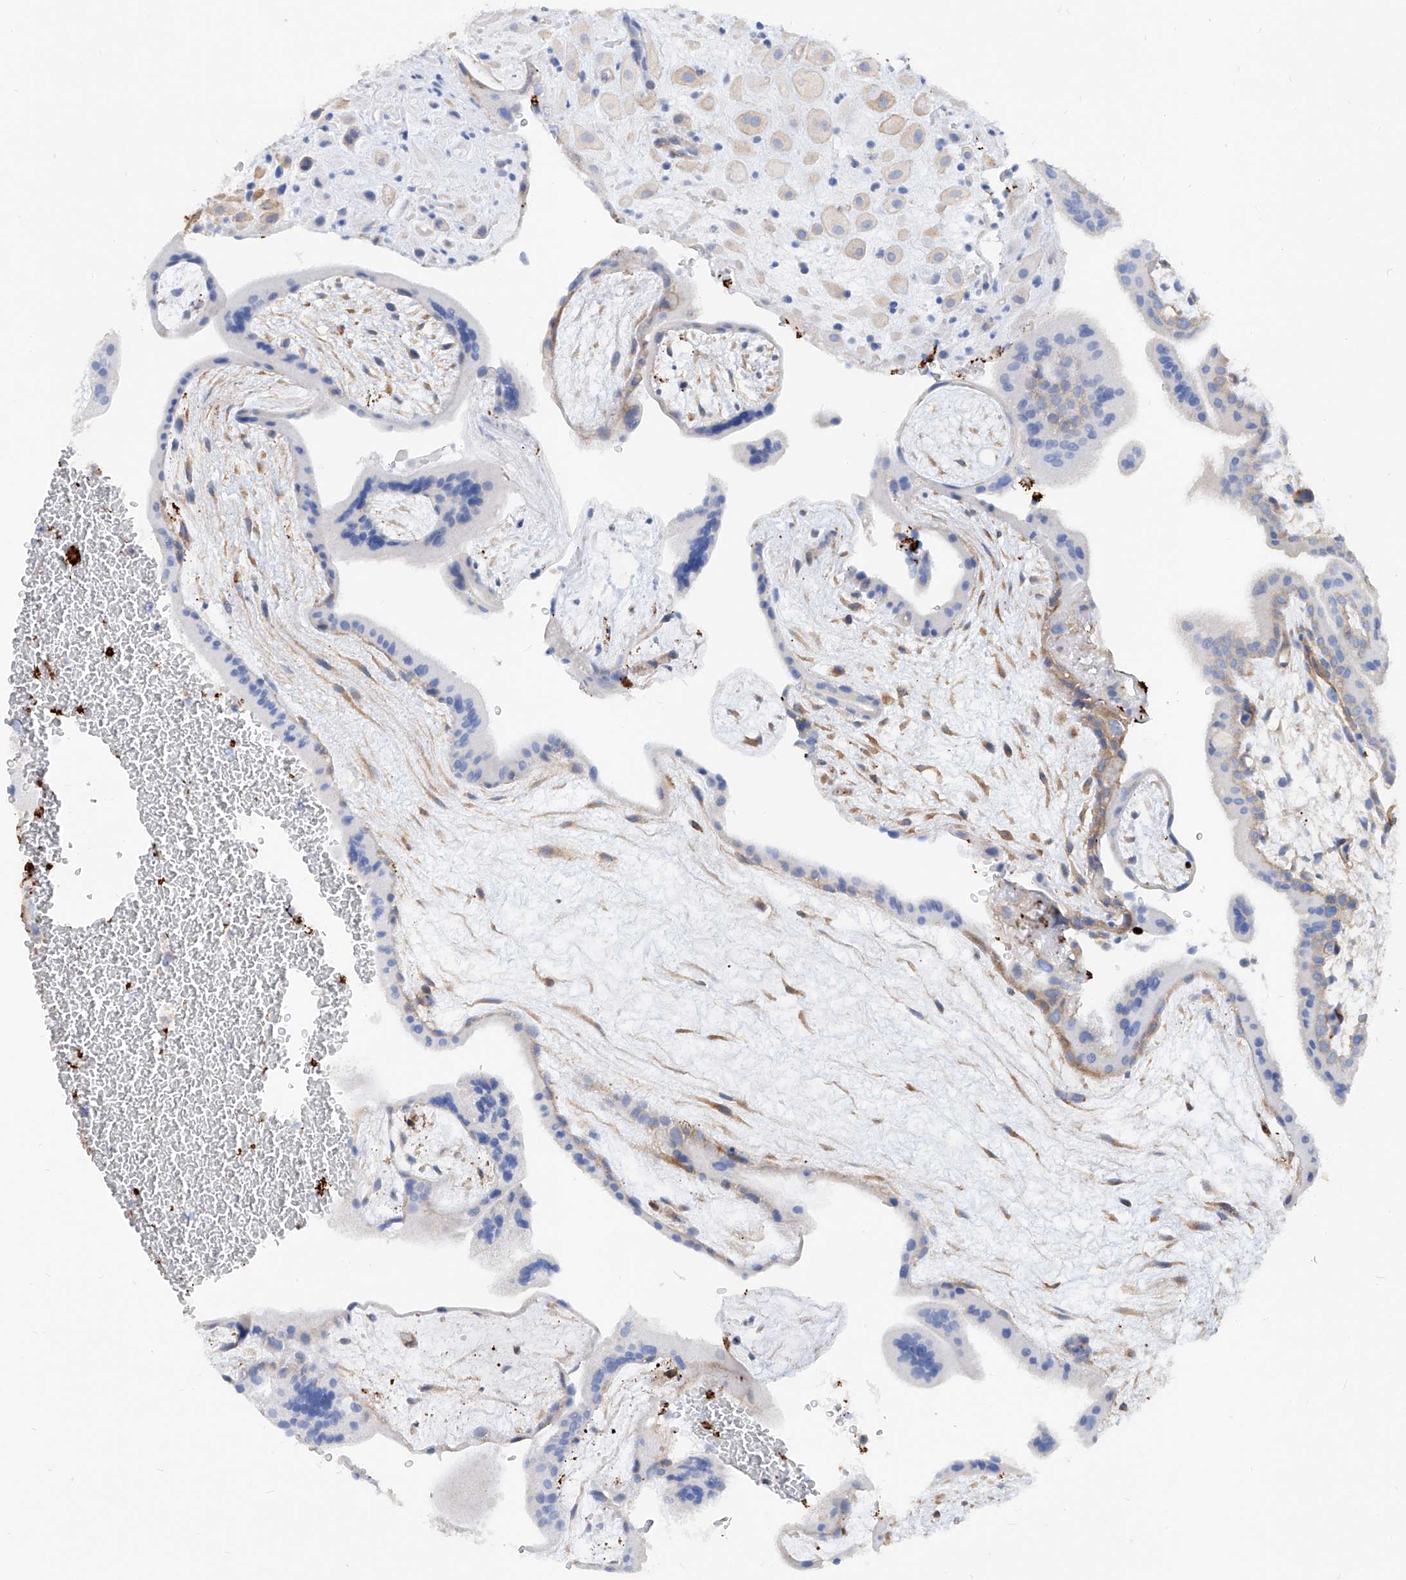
{"staining": {"intensity": "moderate", "quantity": "<25%", "location": "cytoplasmic/membranous"}, "tissue": "placenta", "cell_type": "Decidual cells", "image_type": "normal", "snomed": [{"axis": "morphology", "description": "Normal tissue, NOS"}, {"axis": "topography", "description": "Placenta"}], "caption": "A histopathology image showing moderate cytoplasmic/membranous positivity in approximately <25% of decidual cells in unremarkable placenta, as visualized by brown immunohistochemical staining.", "gene": "TAS2R60", "patient": {"sex": "female", "age": 35}}